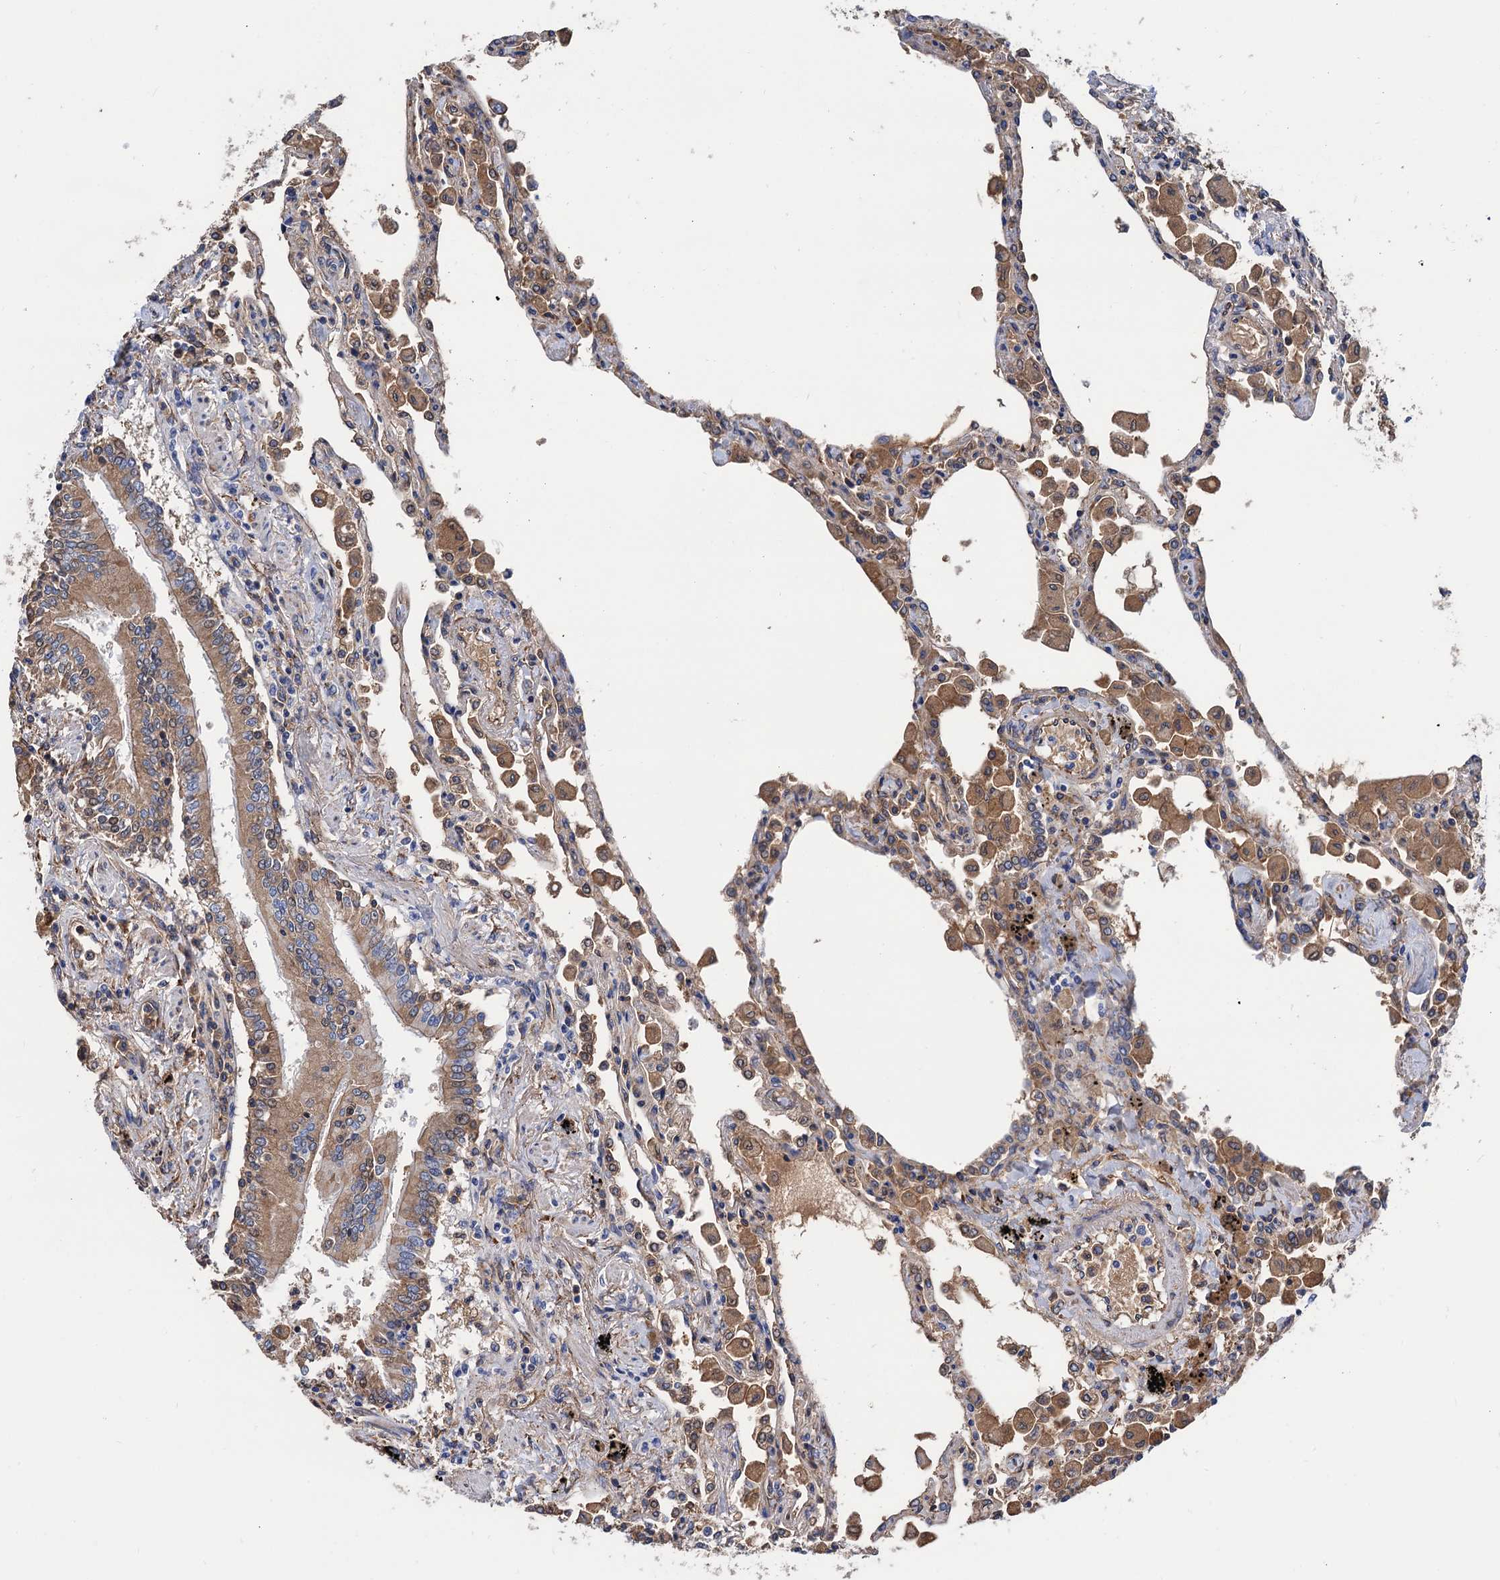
{"staining": {"intensity": "moderate", "quantity": "<25%", "location": "cytoplasmic/membranous"}, "tissue": "lung", "cell_type": "Alveolar cells", "image_type": "normal", "snomed": [{"axis": "morphology", "description": "Normal tissue, NOS"}, {"axis": "topography", "description": "Bronchus"}, {"axis": "topography", "description": "Lung"}], "caption": "Protein staining of normal lung reveals moderate cytoplasmic/membranous expression in approximately <25% of alveolar cells. Nuclei are stained in blue.", "gene": "CNNM1", "patient": {"sex": "female", "age": 49}}